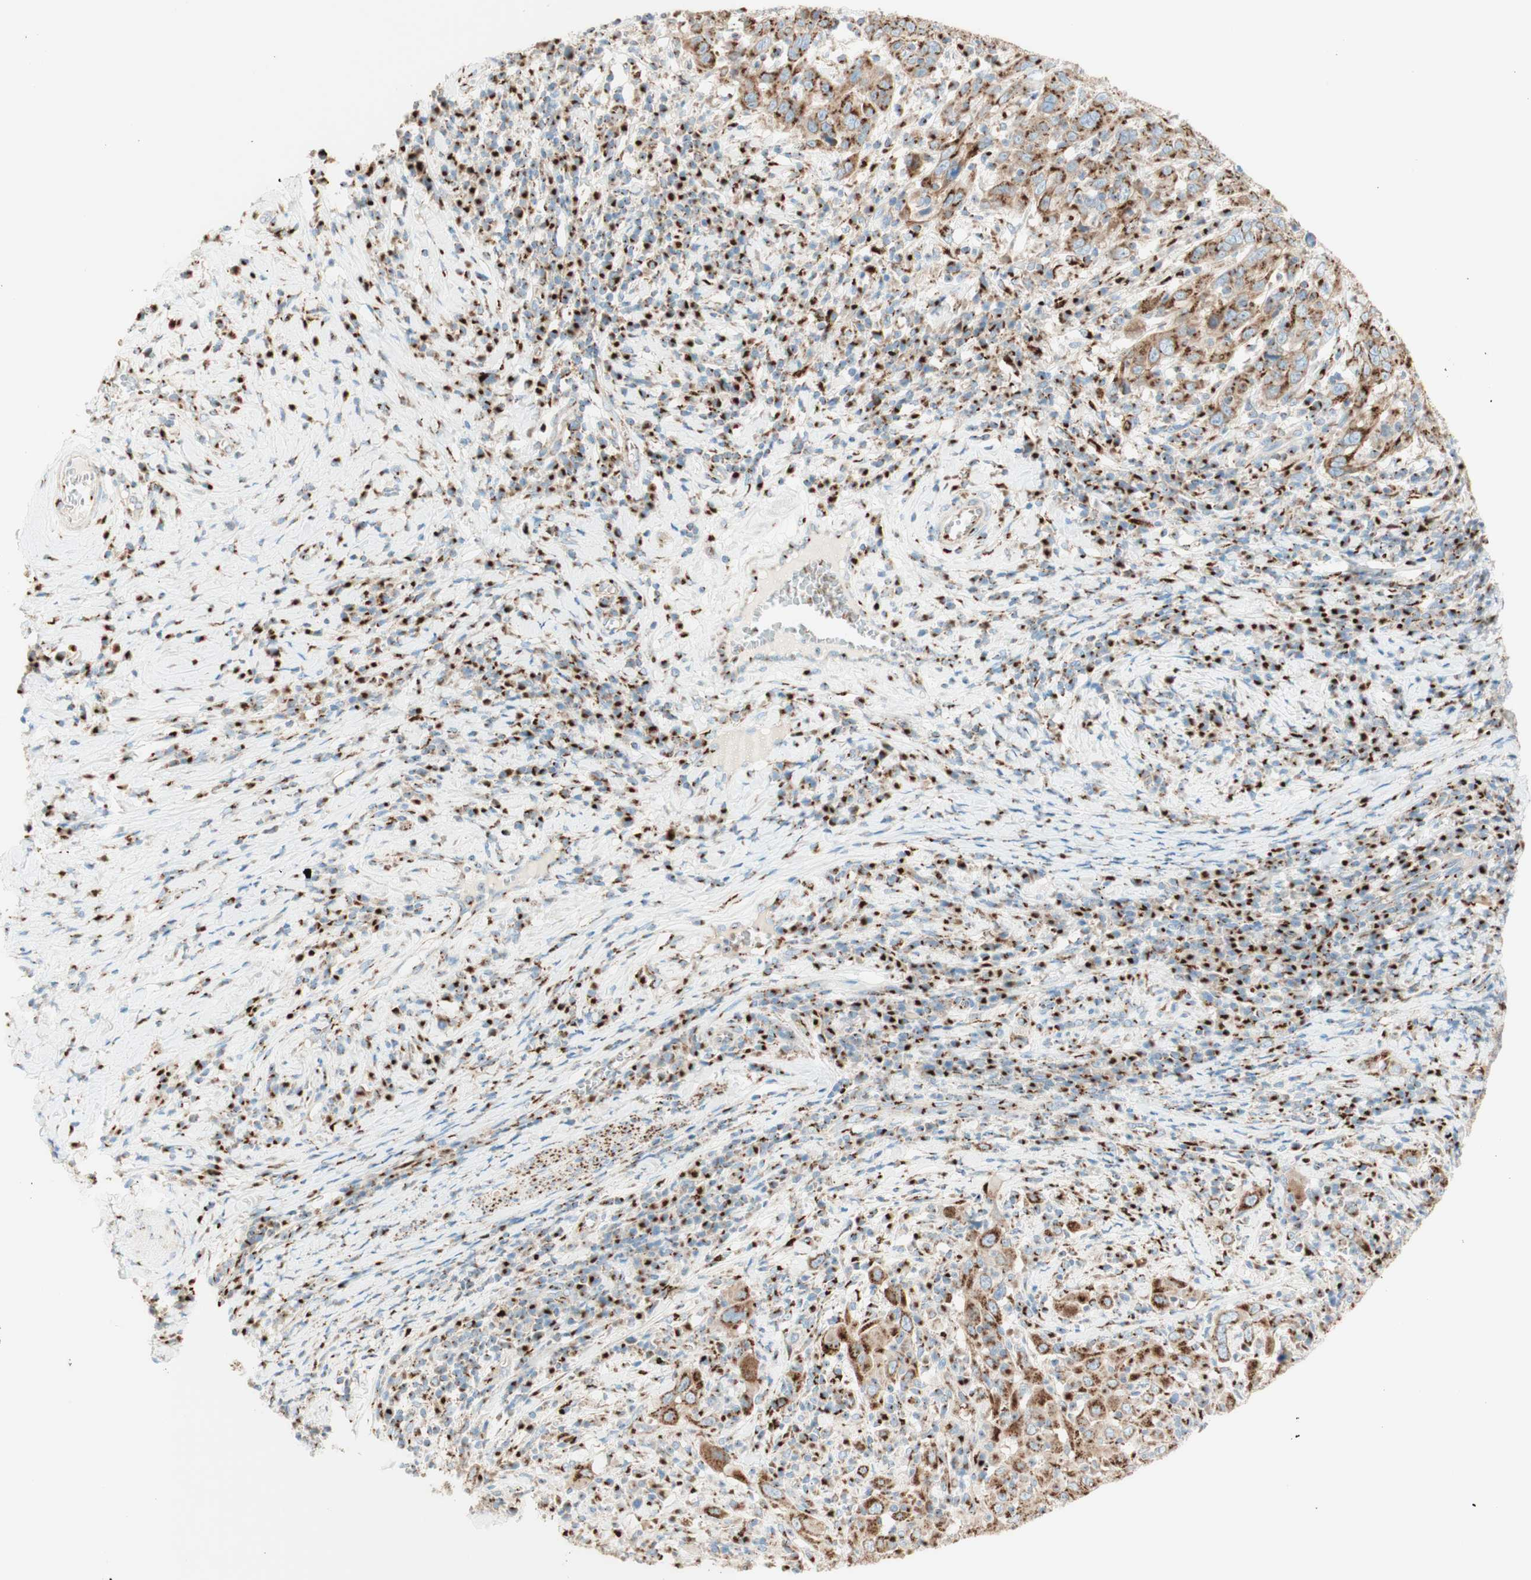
{"staining": {"intensity": "strong", "quantity": ">75%", "location": "cytoplasmic/membranous"}, "tissue": "cervical cancer", "cell_type": "Tumor cells", "image_type": "cancer", "snomed": [{"axis": "morphology", "description": "Squamous cell carcinoma, NOS"}, {"axis": "topography", "description": "Cervix"}], "caption": "This is an image of IHC staining of cervical cancer (squamous cell carcinoma), which shows strong staining in the cytoplasmic/membranous of tumor cells.", "gene": "GOLGB1", "patient": {"sex": "female", "age": 46}}